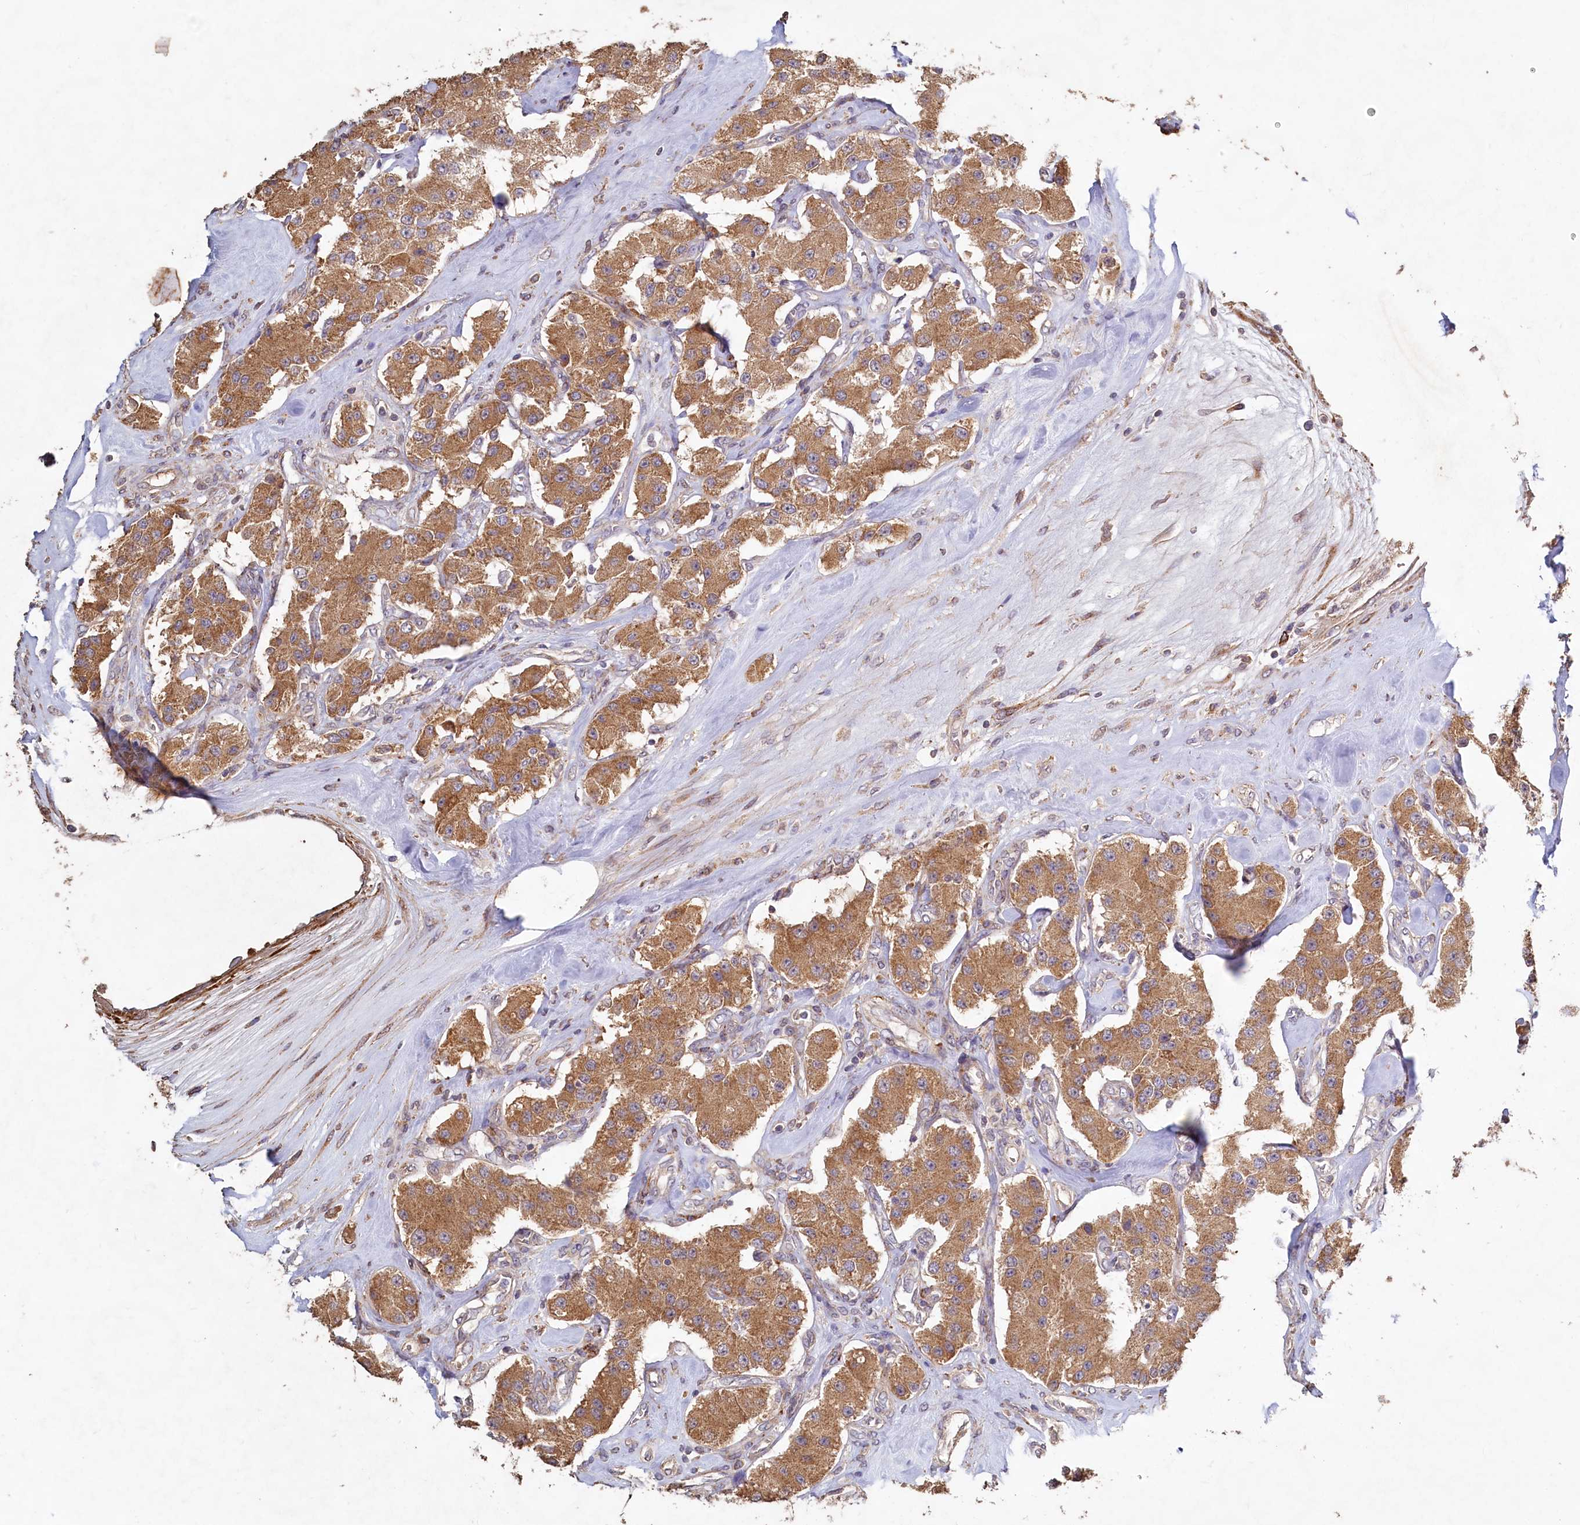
{"staining": {"intensity": "moderate", "quantity": ">75%", "location": "cytoplasmic/membranous"}, "tissue": "carcinoid", "cell_type": "Tumor cells", "image_type": "cancer", "snomed": [{"axis": "morphology", "description": "Carcinoid, malignant, NOS"}, {"axis": "topography", "description": "Pancreas"}], "caption": "A photomicrograph of human malignant carcinoid stained for a protein reveals moderate cytoplasmic/membranous brown staining in tumor cells.", "gene": "FUNDC1", "patient": {"sex": "male", "age": 41}}